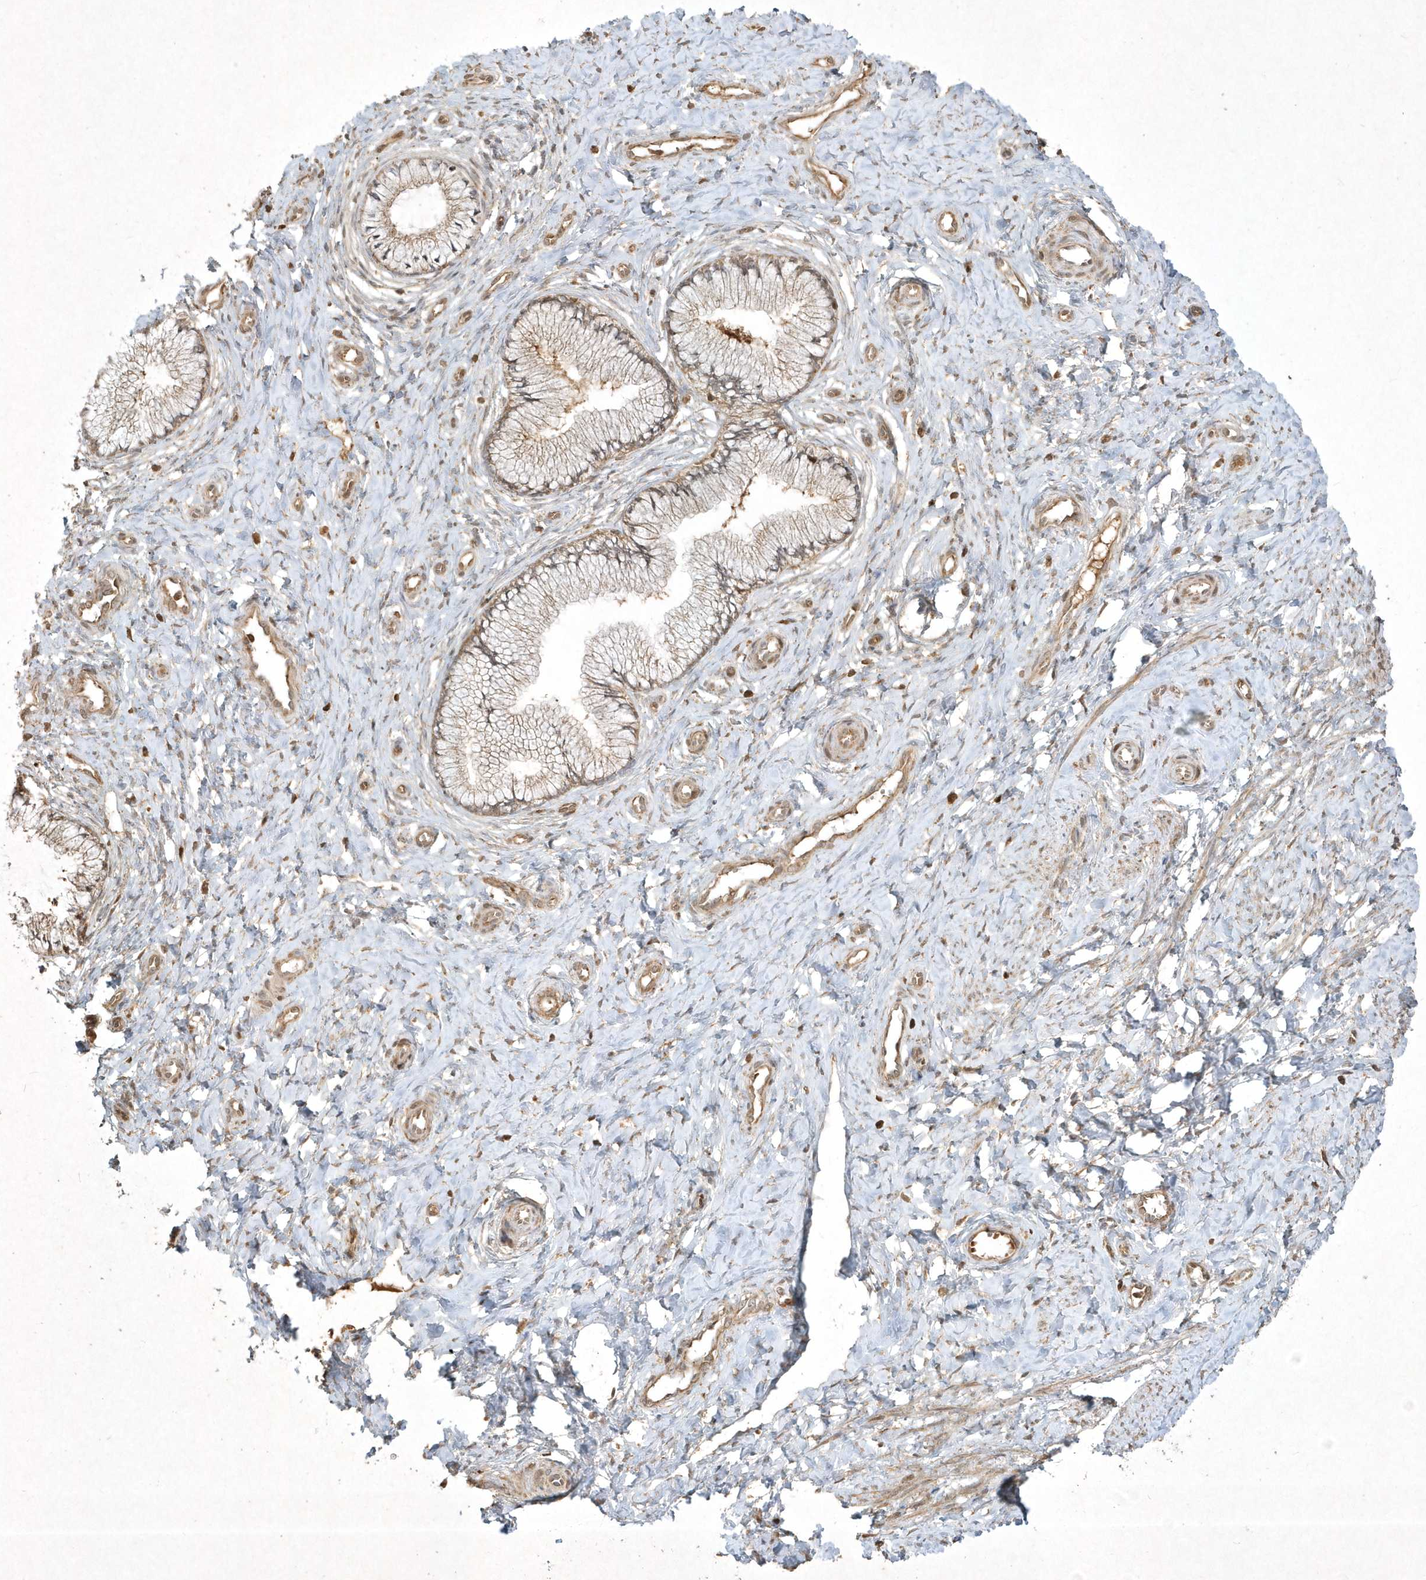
{"staining": {"intensity": "moderate", "quantity": ">75%", "location": "cytoplasmic/membranous"}, "tissue": "cervix", "cell_type": "Glandular cells", "image_type": "normal", "snomed": [{"axis": "morphology", "description": "Normal tissue, NOS"}, {"axis": "topography", "description": "Cervix"}], "caption": "Normal cervix demonstrates moderate cytoplasmic/membranous expression in approximately >75% of glandular cells, visualized by immunohistochemistry.", "gene": "PLTP", "patient": {"sex": "female", "age": 36}}